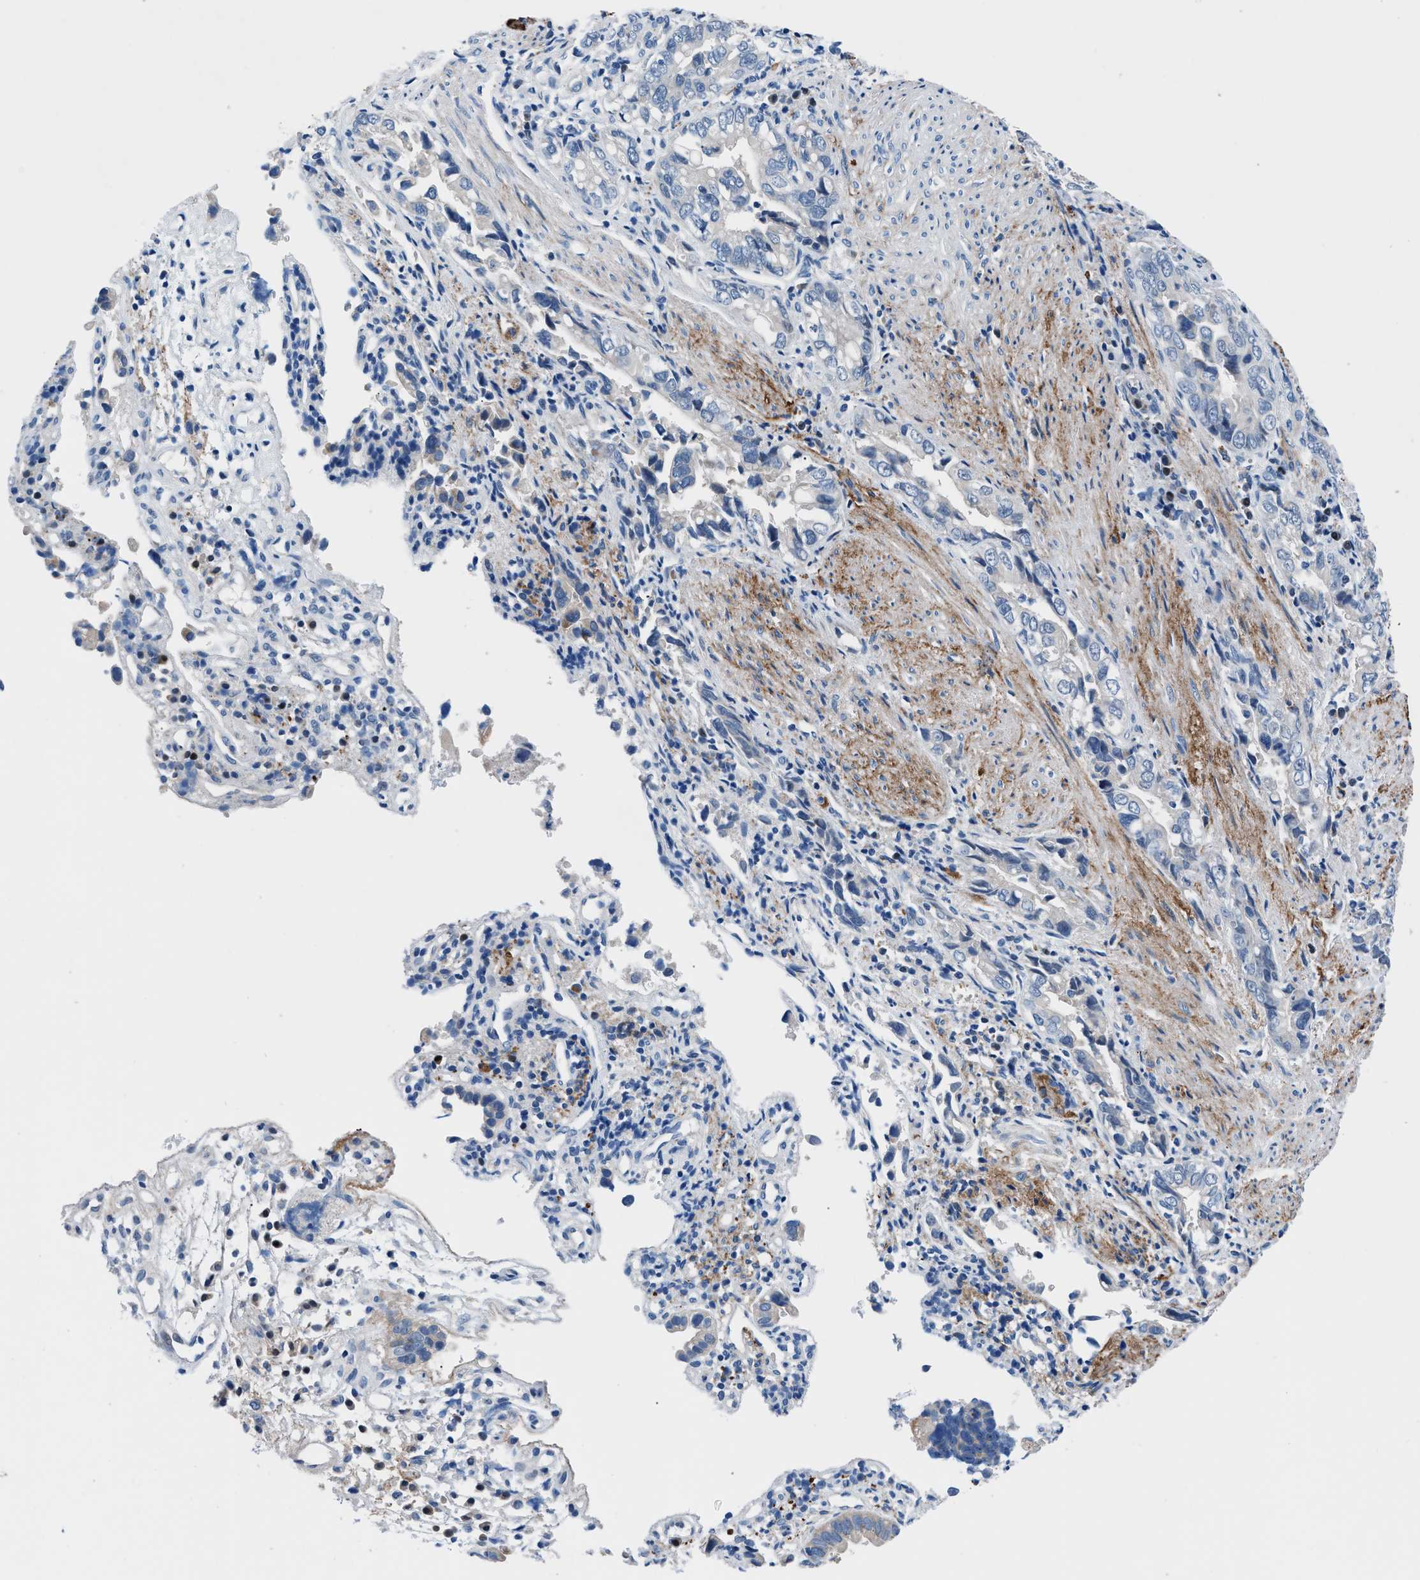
{"staining": {"intensity": "negative", "quantity": "none", "location": "none"}, "tissue": "liver cancer", "cell_type": "Tumor cells", "image_type": "cancer", "snomed": [{"axis": "morphology", "description": "Cholangiocarcinoma"}, {"axis": "topography", "description": "Liver"}], "caption": "IHC photomicrograph of neoplastic tissue: human liver cholangiocarcinoma stained with DAB exhibits no significant protein positivity in tumor cells.", "gene": "UAP1", "patient": {"sex": "female", "age": 79}}